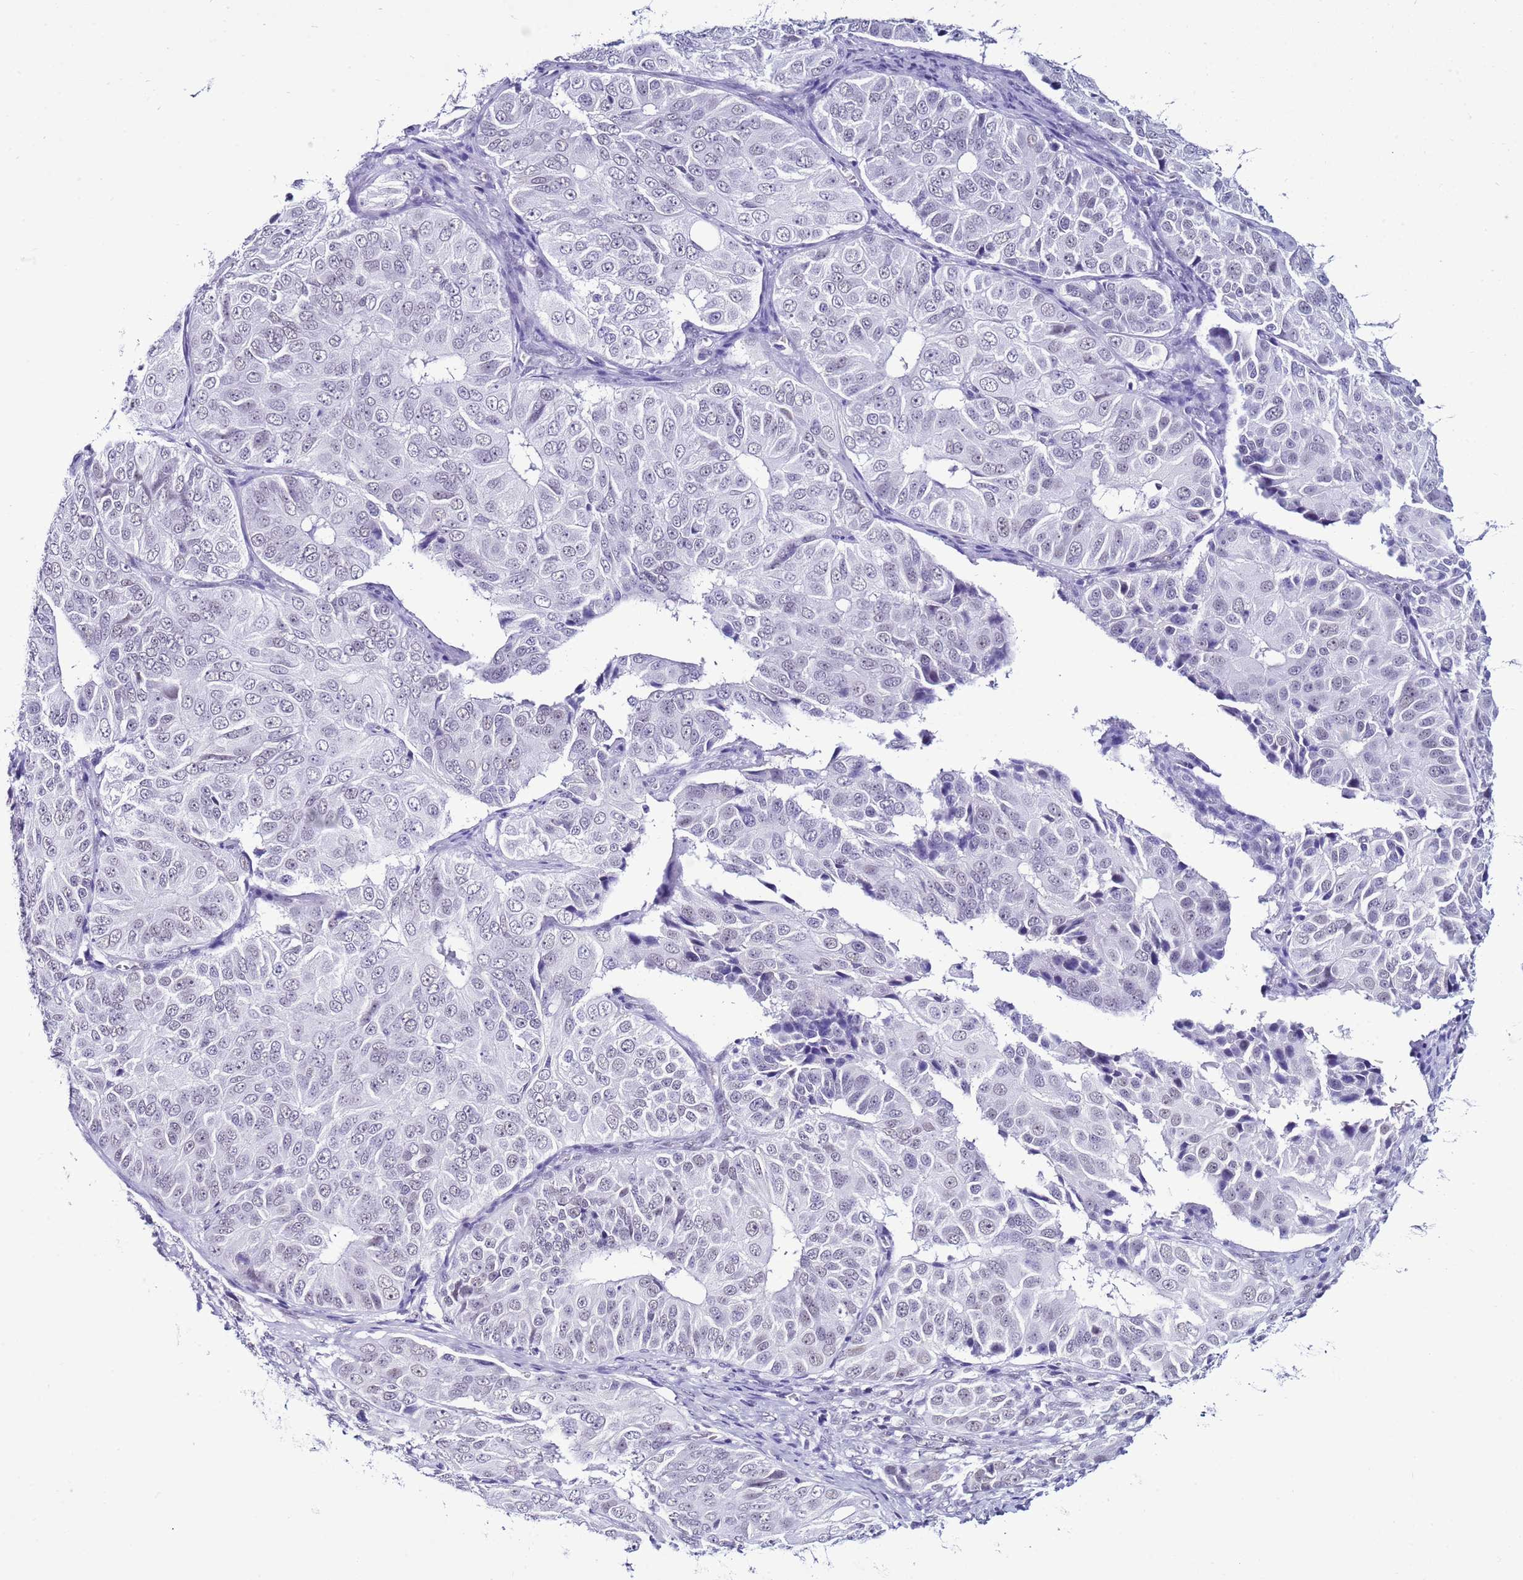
{"staining": {"intensity": "negative", "quantity": "none", "location": "none"}, "tissue": "ovarian cancer", "cell_type": "Tumor cells", "image_type": "cancer", "snomed": [{"axis": "morphology", "description": "Carcinoma, endometroid"}, {"axis": "topography", "description": "Ovary"}], "caption": "High power microscopy photomicrograph of an IHC micrograph of ovarian cancer, revealing no significant positivity in tumor cells.", "gene": "DHX15", "patient": {"sex": "female", "age": 51}}